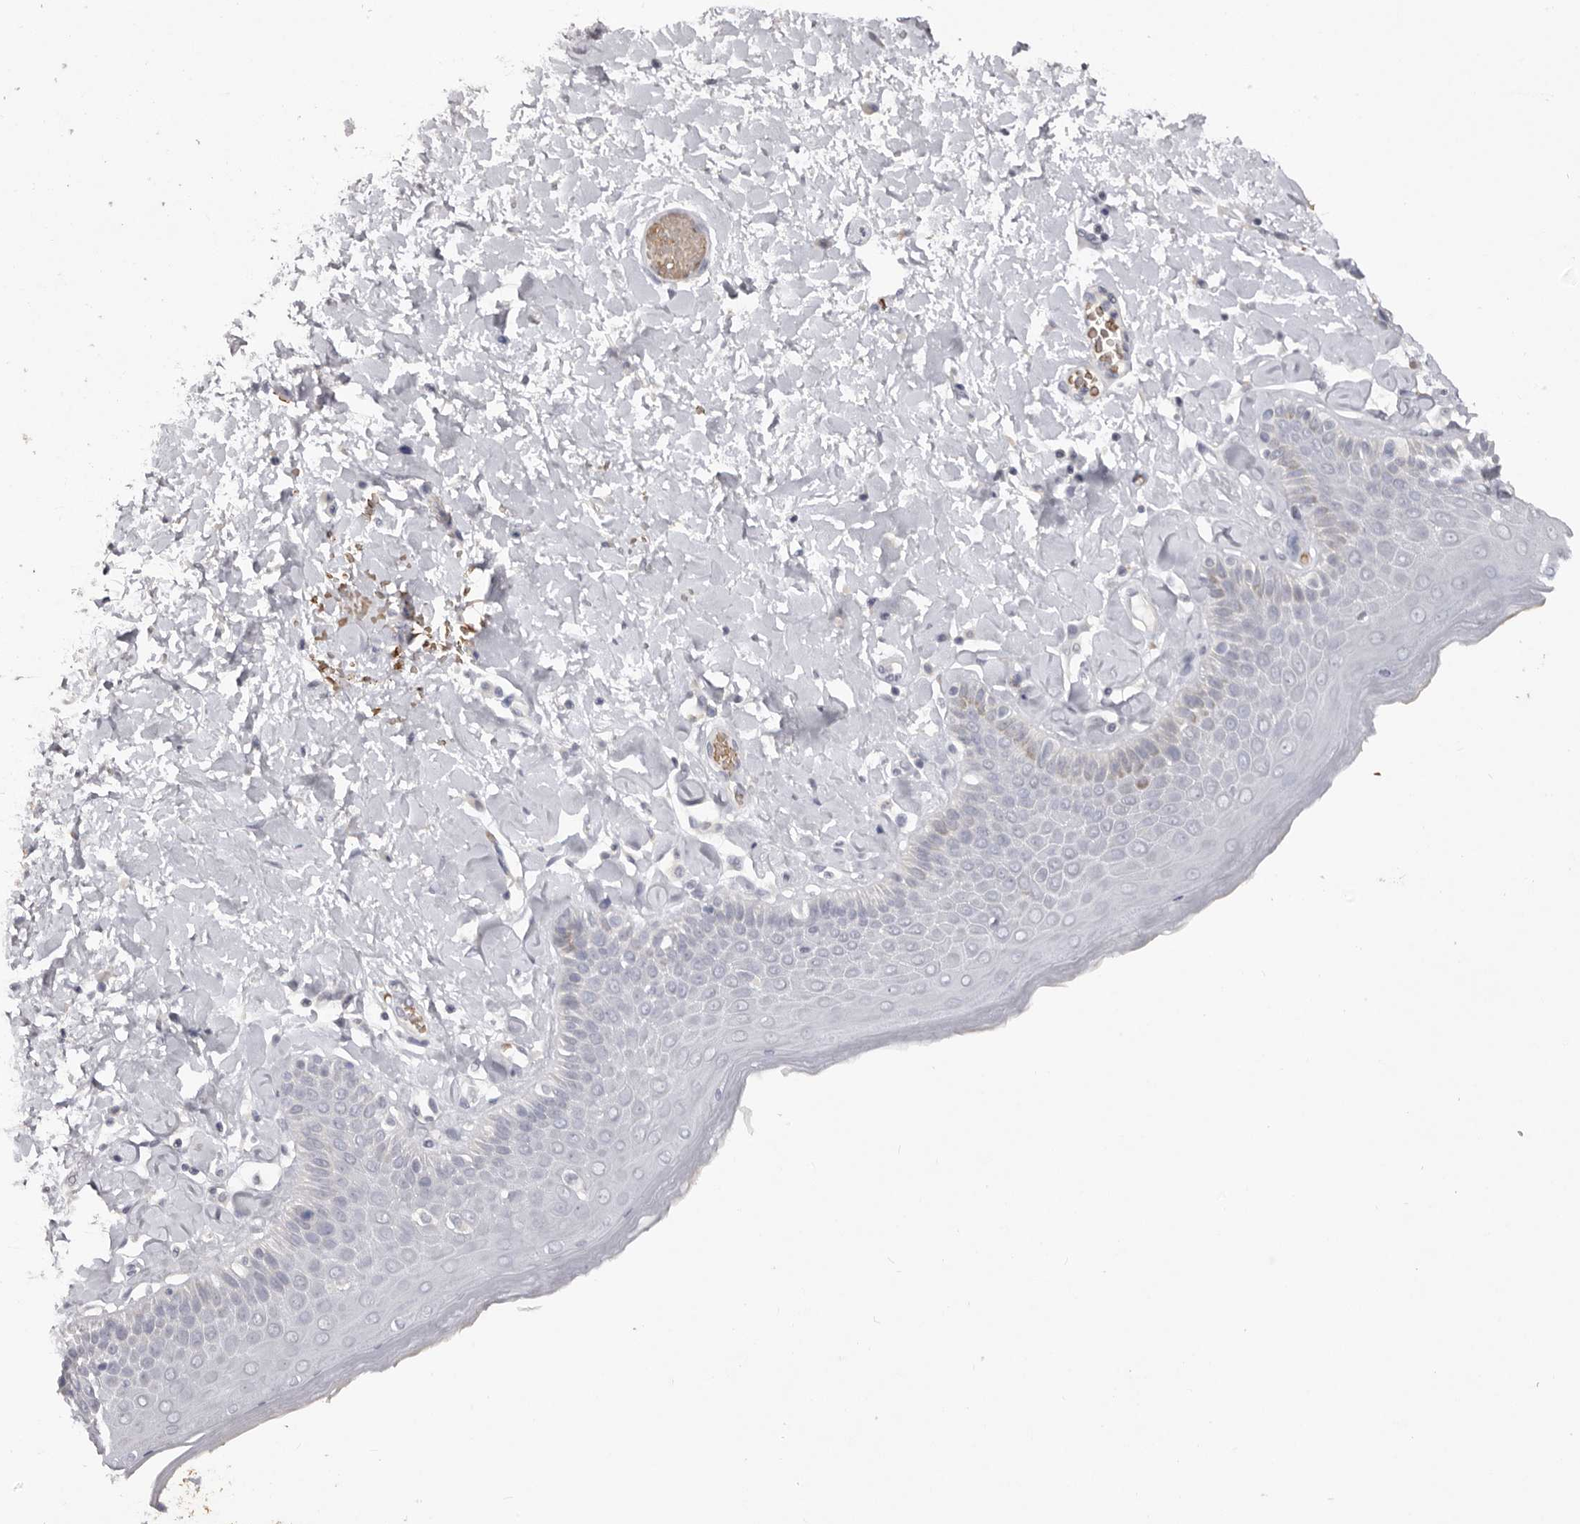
{"staining": {"intensity": "negative", "quantity": "none", "location": "none"}, "tissue": "skin", "cell_type": "Epidermal cells", "image_type": "normal", "snomed": [{"axis": "morphology", "description": "Normal tissue, NOS"}, {"axis": "topography", "description": "Anal"}], "caption": "This is a image of immunohistochemistry (IHC) staining of normal skin, which shows no staining in epidermal cells.", "gene": "TNR", "patient": {"sex": "male", "age": 69}}